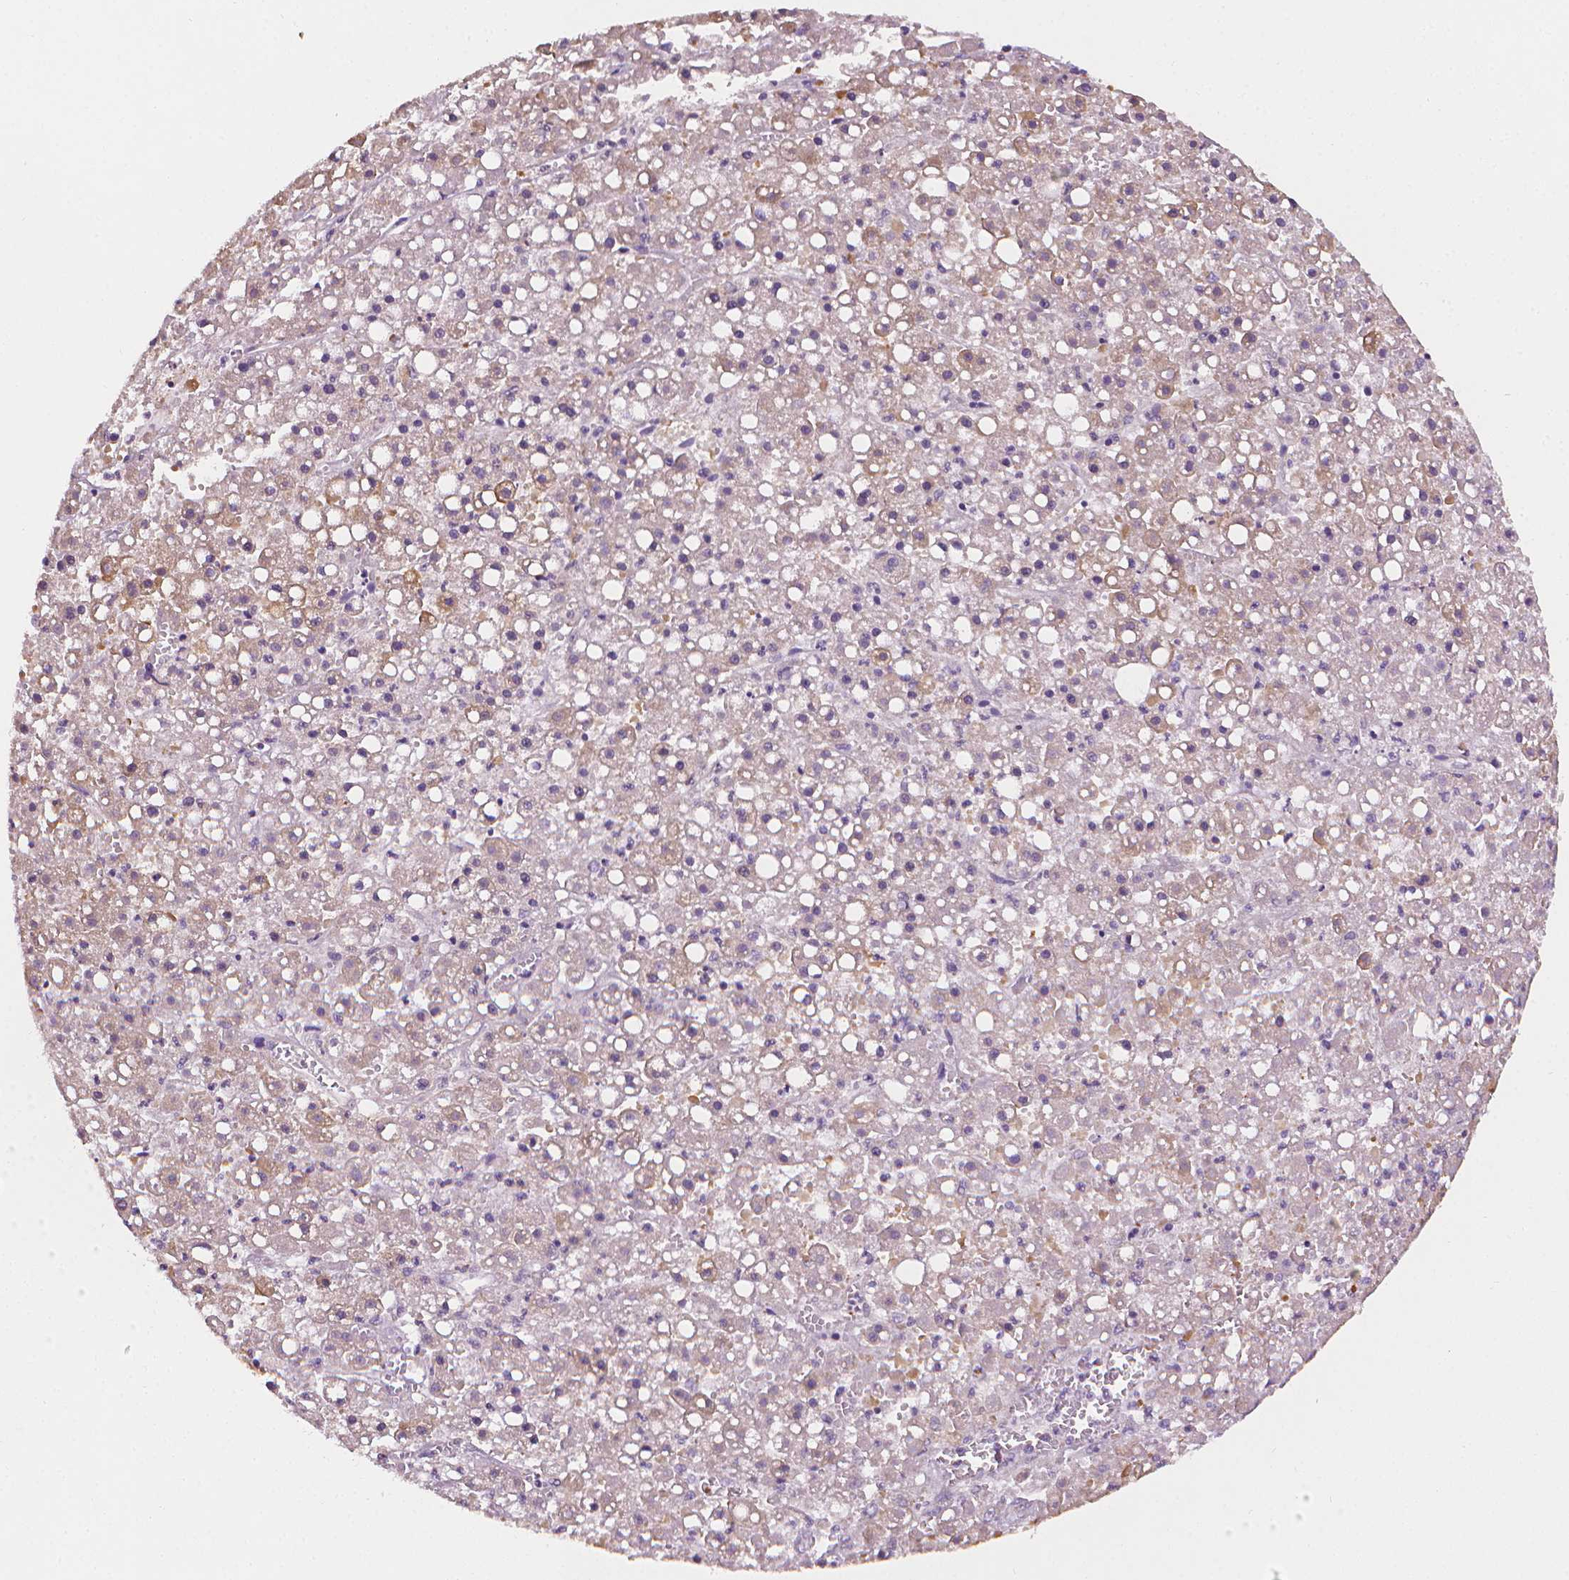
{"staining": {"intensity": "negative", "quantity": "none", "location": "none"}, "tissue": "liver cancer", "cell_type": "Tumor cells", "image_type": "cancer", "snomed": [{"axis": "morphology", "description": "Carcinoma, Hepatocellular, NOS"}, {"axis": "topography", "description": "Liver"}], "caption": "A micrograph of human liver cancer (hepatocellular carcinoma) is negative for staining in tumor cells.", "gene": "FASN", "patient": {"sex": "male", "age": 67}}